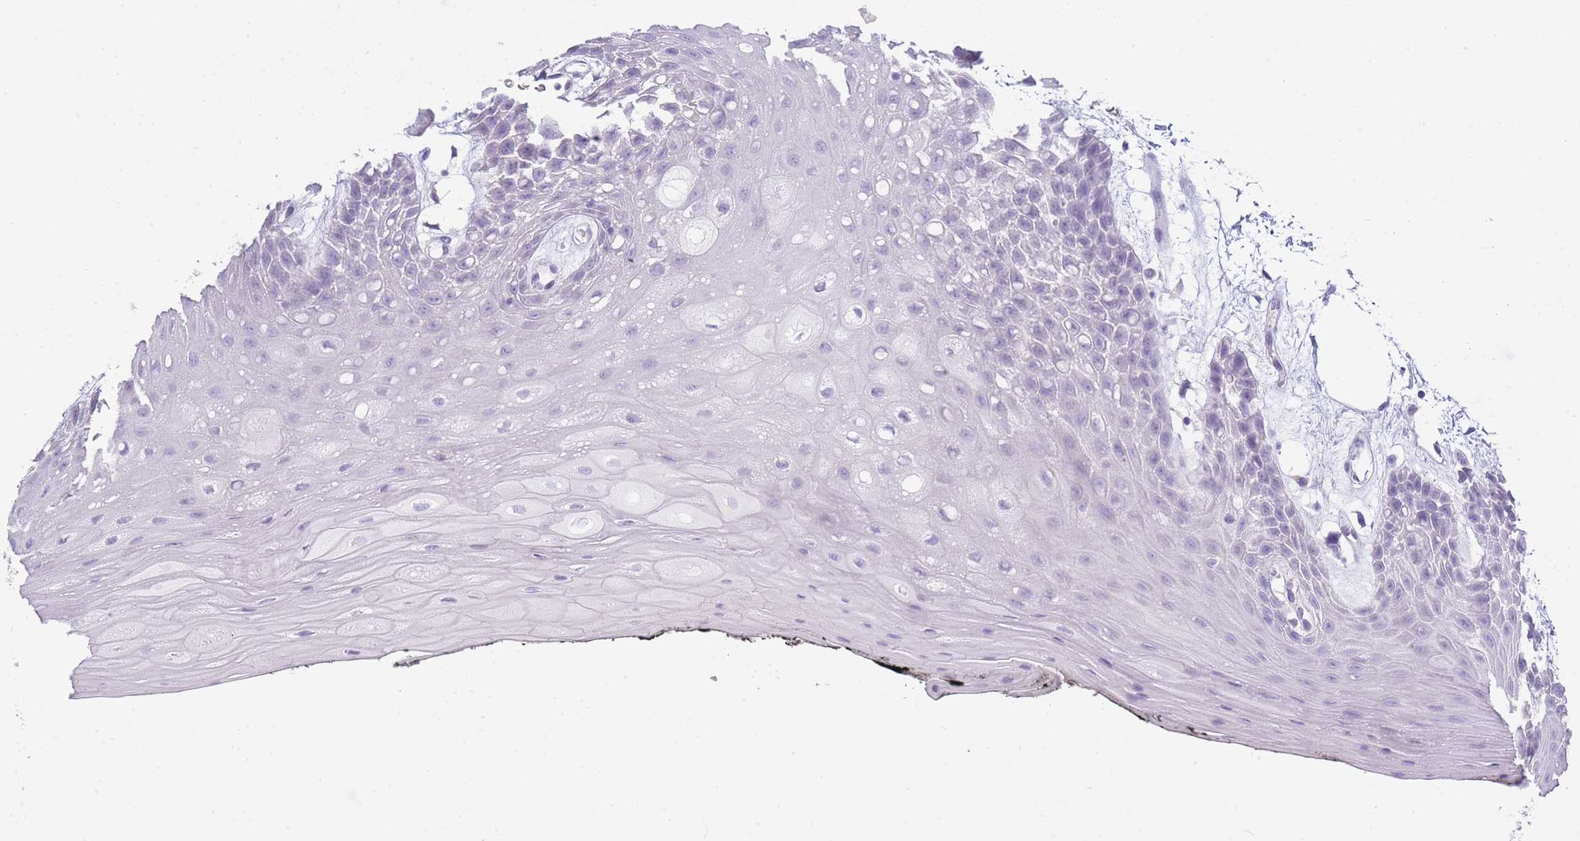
{"staining": {"intensity": "negative", "quantity": "none", "location": "none"}, "tissue": "oral mucosa", "cell_type": "Squamous epithelial cells", "image_type": "normal", "snomed": [{"axis": "morphology", "description": "Normal tissue, NOS"}, {"axis": "topography", "description": "Oral tissue"}, {"axis": "topography", "description": "Tounge, NOS"}], "caption": "Squamous epithelial cells are negative for brown protein staining in unremarkable oral mucosa. (Immunohistochemistry (ihc), brightfield microscopy, high magnification).", "gene": "RHO", "patient": {"sex": "female", "age": 59}}